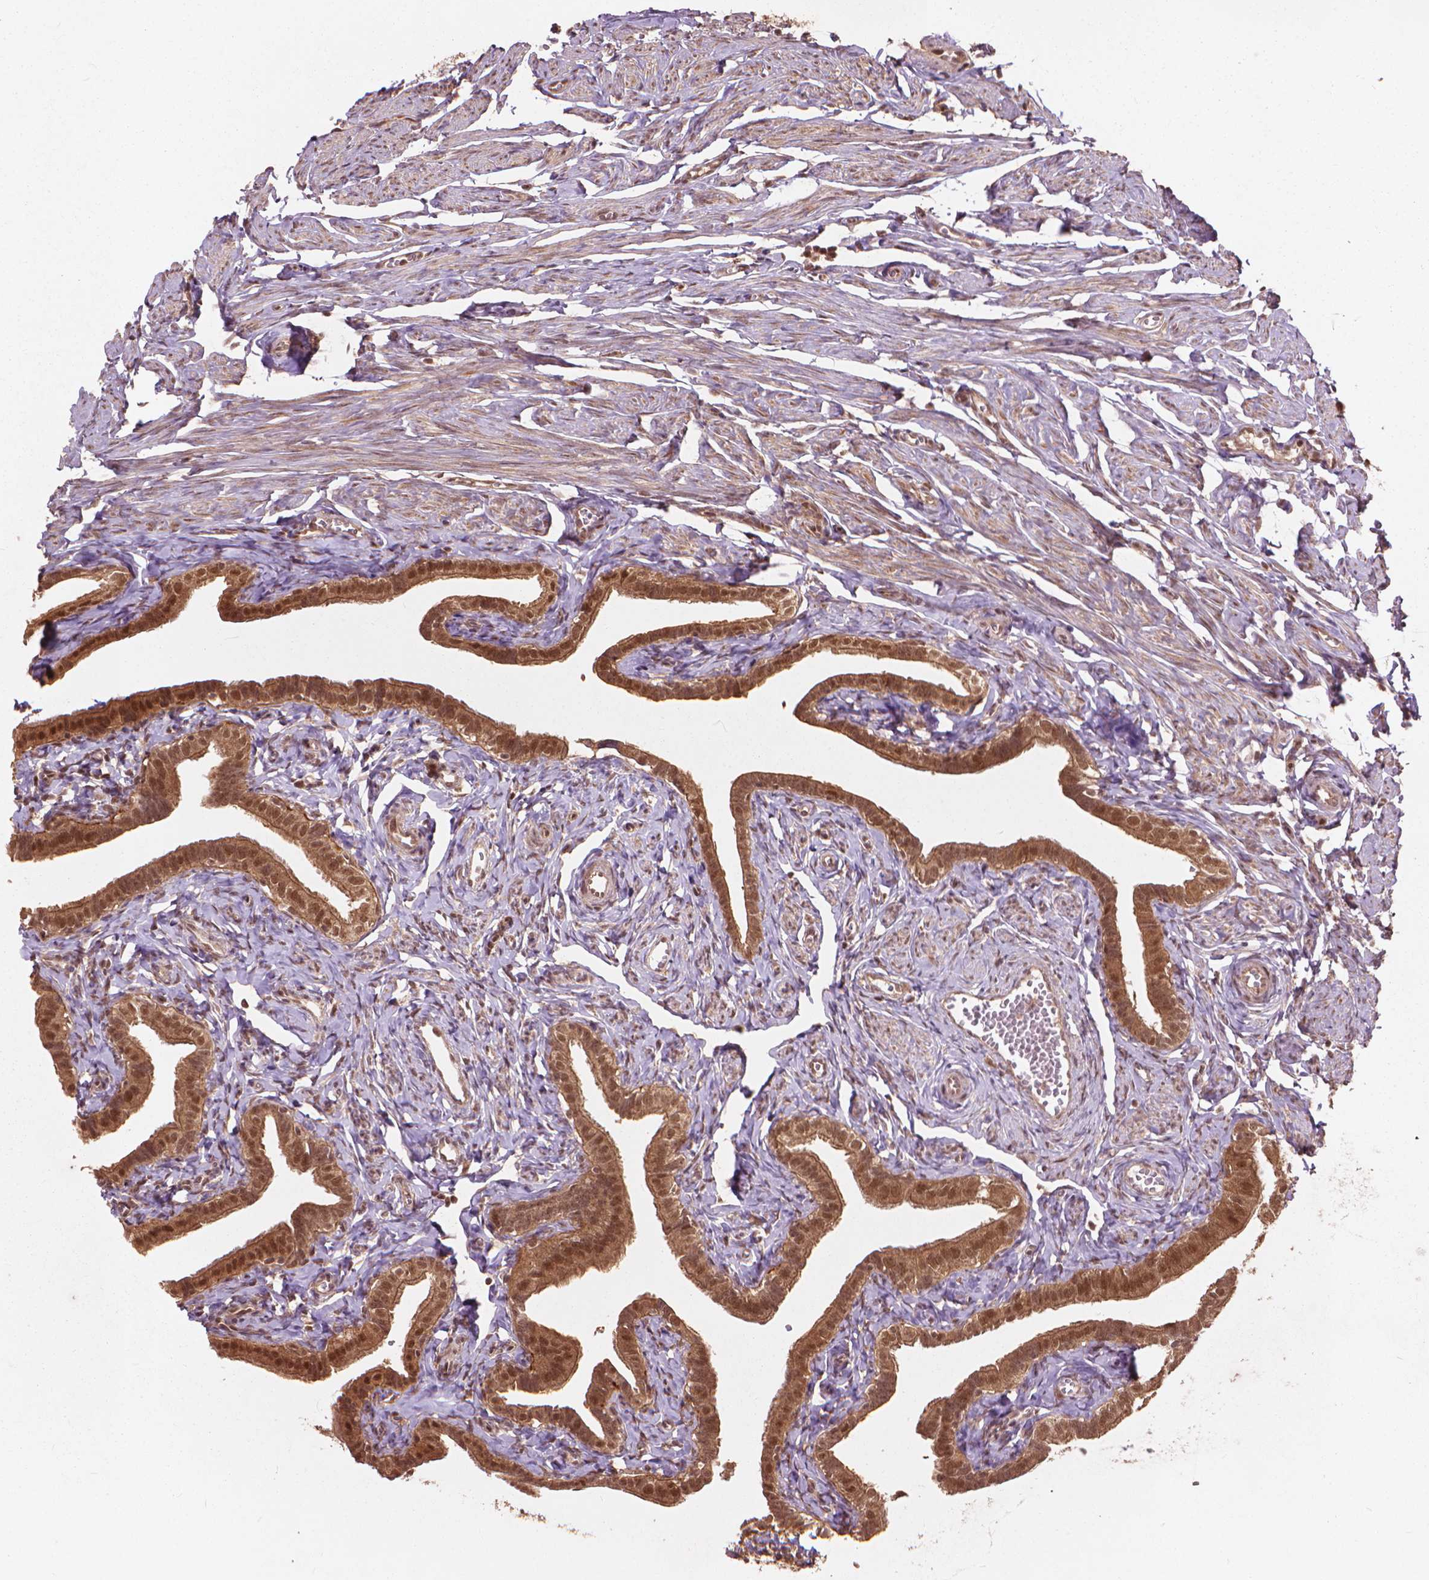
{"staining": {"intensity": "moderate", "quantity": ">75%", "location": "cytoplasmic/membranous,nuclear"}, "tissue": "fallopian tube", "cell_type": "Glandular cells", "image_type": "normal", "snomed": [{"axis": "morphology", "description": "Normal tissue, NOS"}, {"axis": "topography", "description": "Fallopian tube"}], "caption": "About >75% of glandular cells in benign human fallopian tube show moderate cytoplasmic/membranous,nuclear protein expression as visualized by brown immunohistochemical staining.", "gene": "SSU72", "patient": {"sex": "female", "age": 41}}